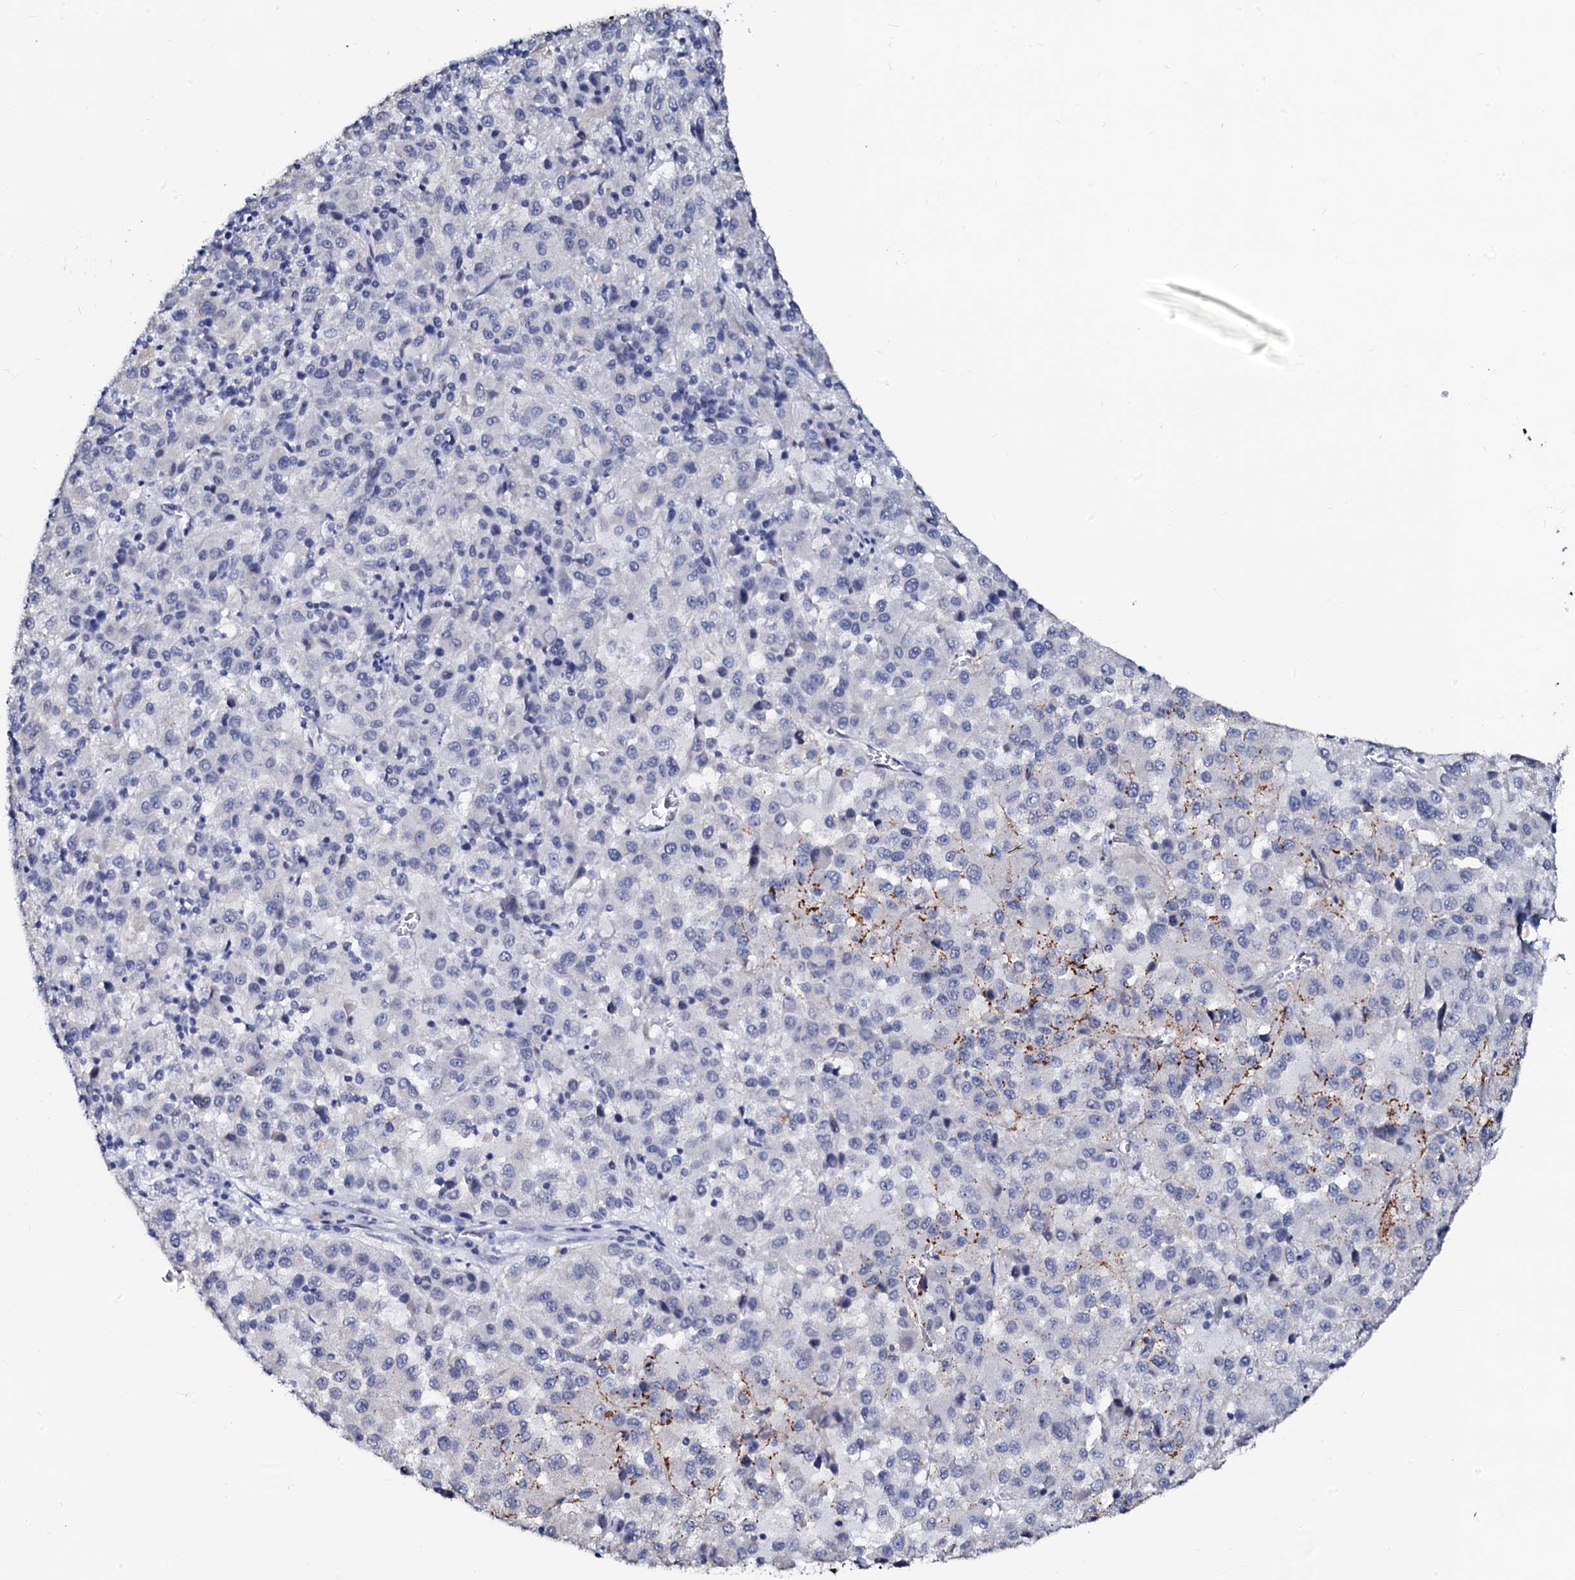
{"staining": {"intensity": "negative", "quantity": "none", "location": "none"}, "tissue": "melanoma", "cell_type": "Tumor cells", "image_type": "cancer", "snomed": [{"axis": "morphology", "description": "Malignant melanoma, Metastatic site"}, {"axis": "topography", "description": "Lung"}], "caption": "There is no significant positivity in tumor cells of malignant melanoma (metastatic site). (Stains: DAB immunohistochemistry (IHC) with hematoxylin counter stain, Microscopy: brightfield microscopy at high magnification).", "gene": "SPATA19", "patient": {"sex": "male", "age": 64}}